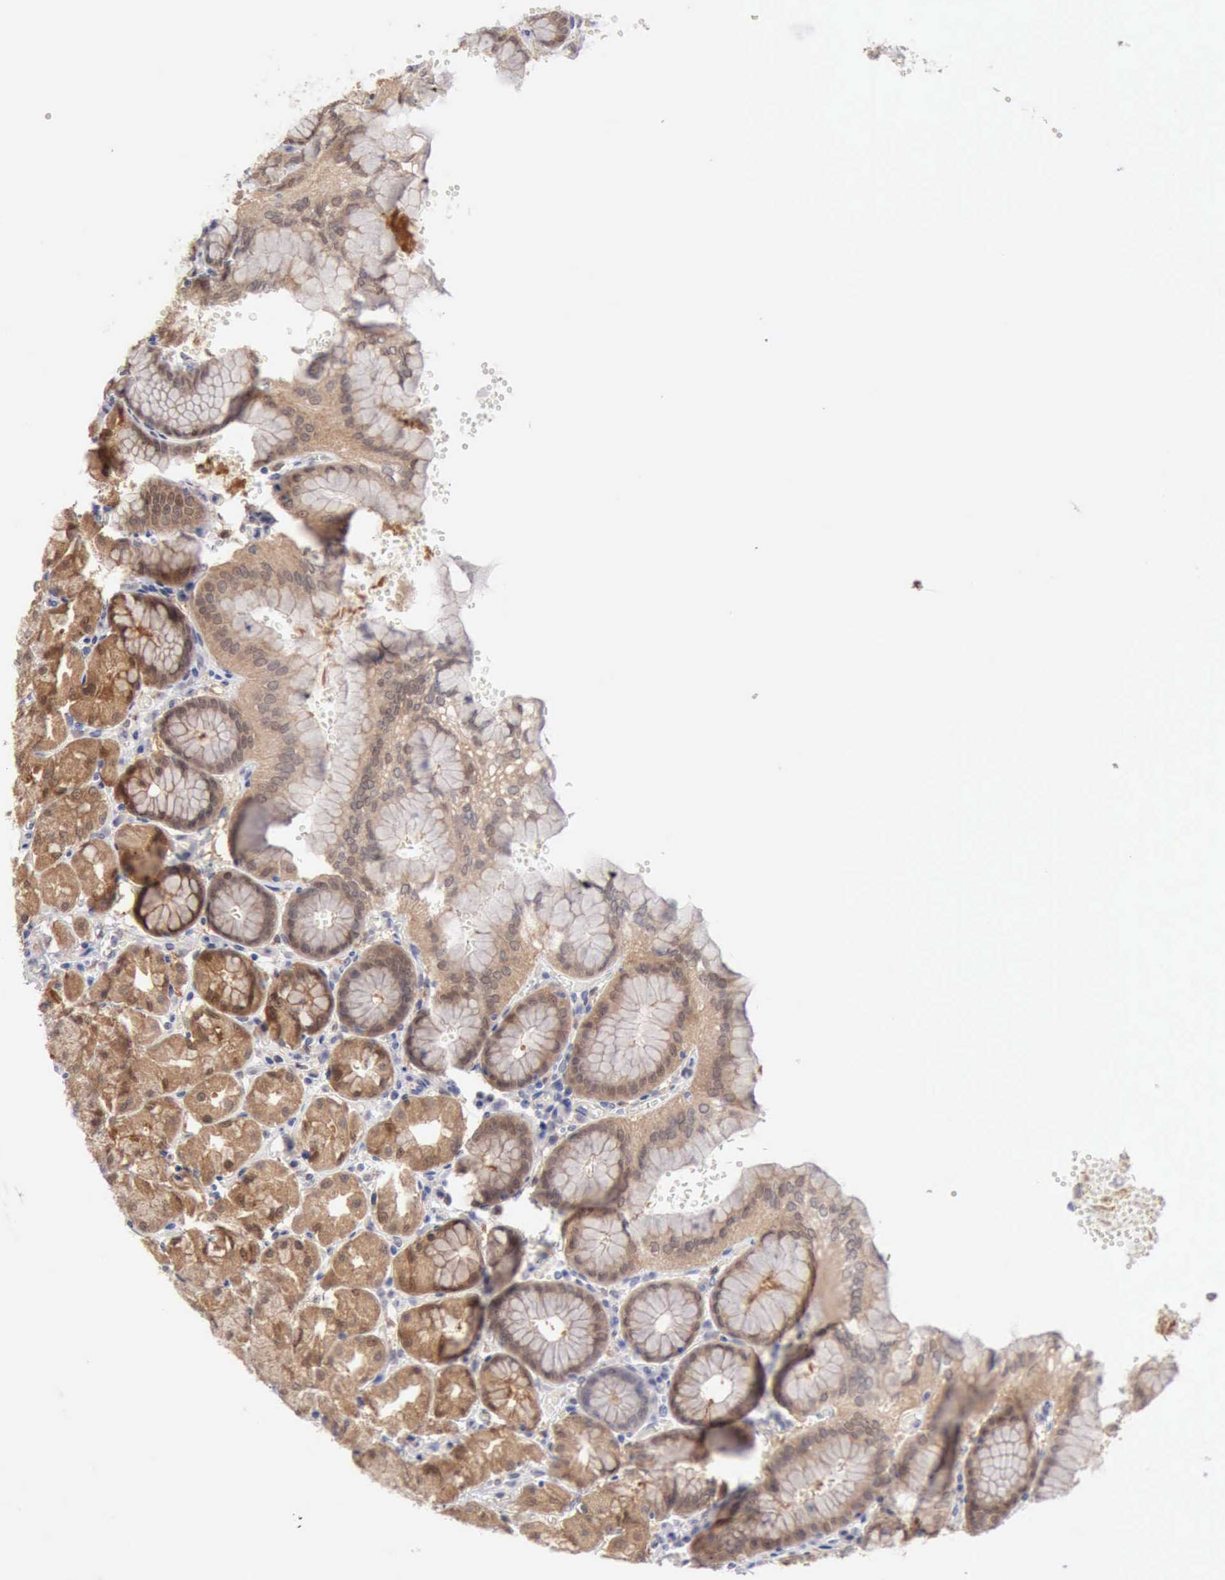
{"staining": {"intensity": "strong", "quantity": ">75%", "location": "cytoplasmic/membranous,nuclear"}, "tissue": "stomach", "cell_type": "Glandular cells", "image_type": "normal", "snomed": [{"axis": "morphology", "description": "Normal tissue, NOS"}, {"axis": "topography", "description": "Stomach, upper"}, {"axis": "topography", "description": "Stomach"}], "caption": "Protein staining by IHC exhibits strong cytoplasmic/membranous,nuclear positivity in approximately >75% of glandular cells in benign stomach.", "gene": "PTGR2", "patient": {"sex": "male", "age": 76}}